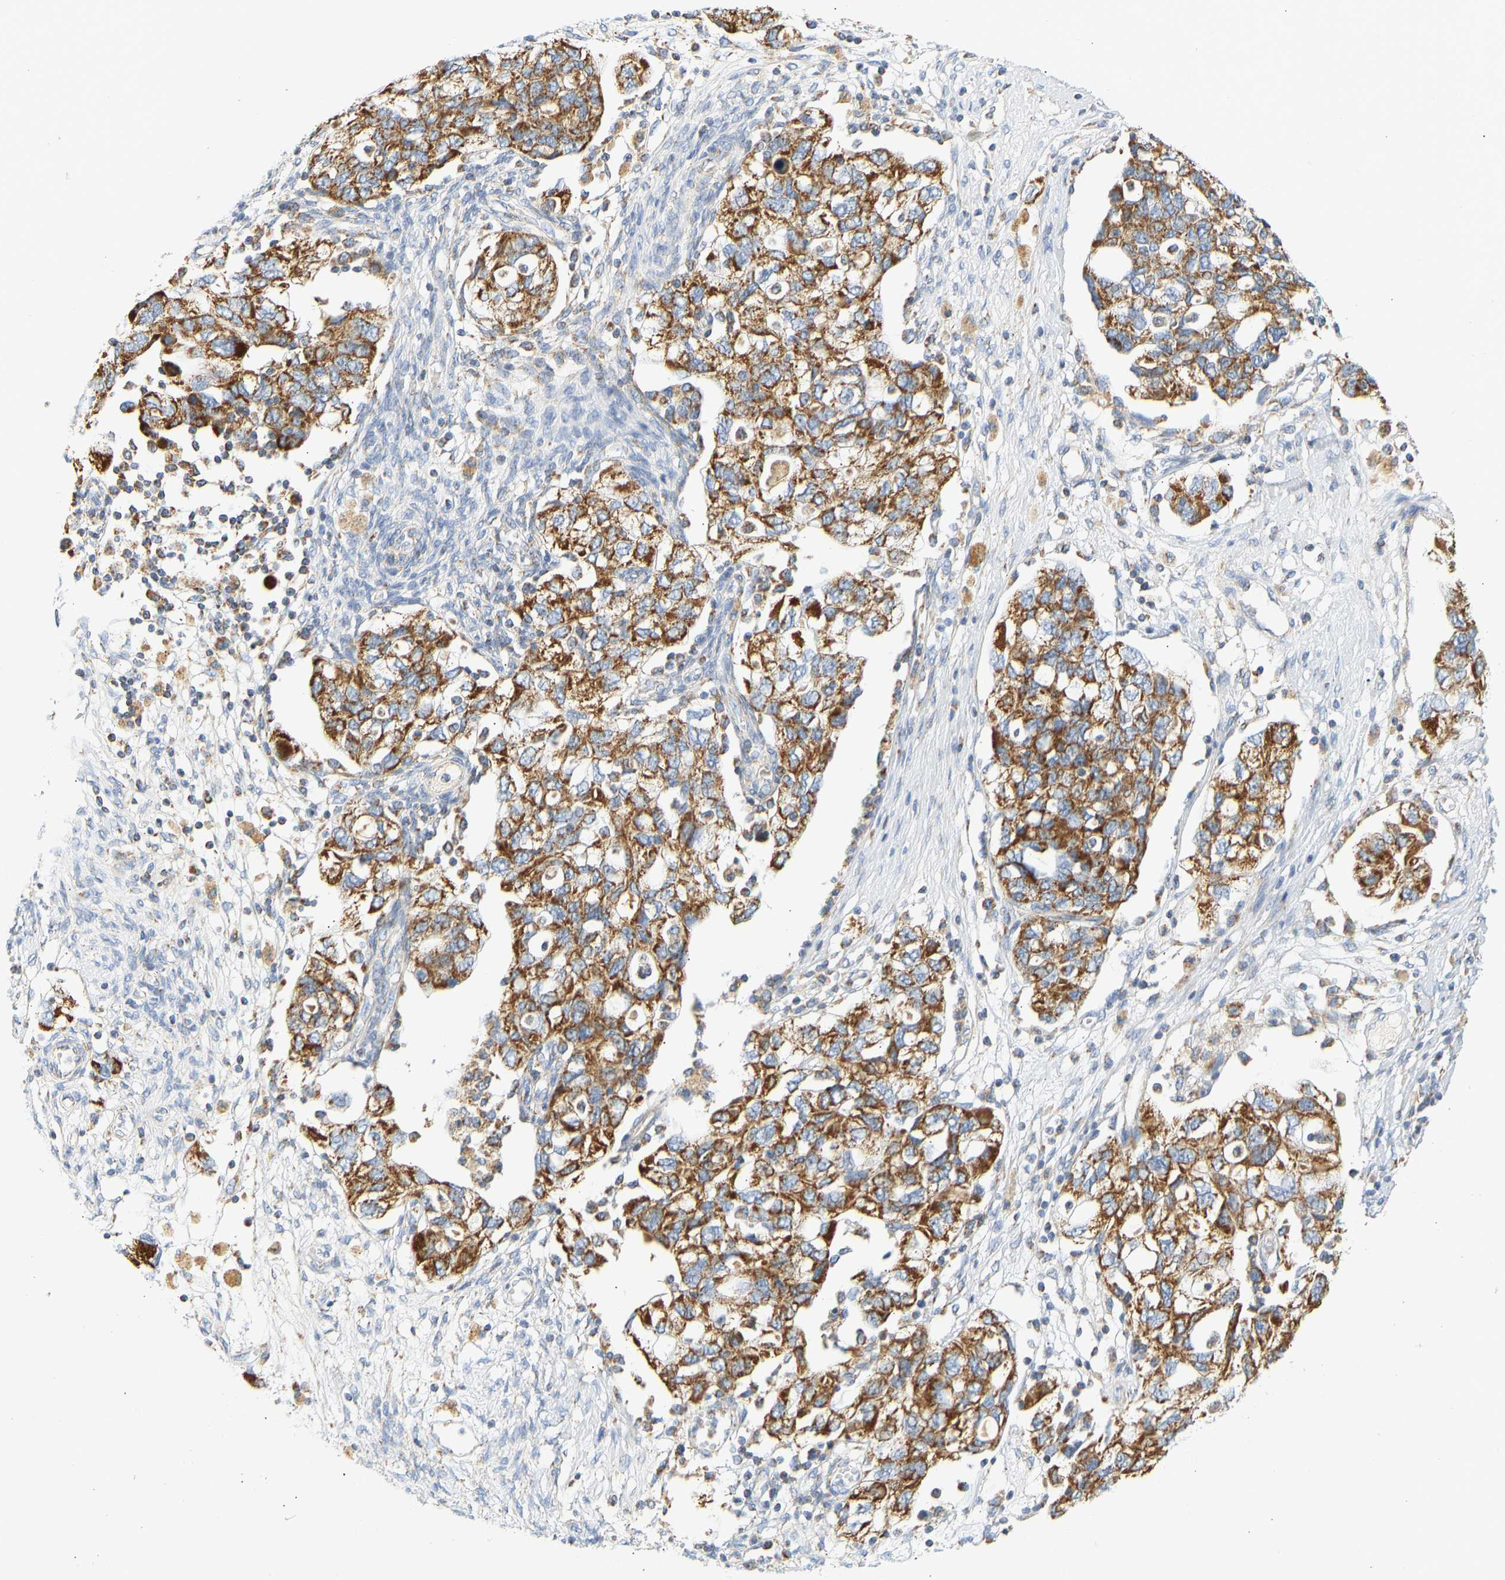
{"staining": {"intensity": "strong", "quantity": ">75%", "location": "cytoplasmic/membranous"}, "tissue": "ovarian cancer", "cell_type": "Tumor cells", "image_type": "cancer", "snomed": [{"axis": "morphology", "description": "Carcinoma, NOS"}, {"axis": "morphology", "description": "Cystadenocarcinoma, serous, NOS"}, {"axis": "topography", "description": "Ovary"}], "caption": "Carcinoma (ovarian) was stained to show a protein in brown. There is high levels of strong cytoplasmic/membranous positivity in about >75% of tumor cells. (DAB = brown stain, brightfield microscopy at high magnification).", "gene": "GRPEL2", "patient": {"sex": "female", "age": 69}}